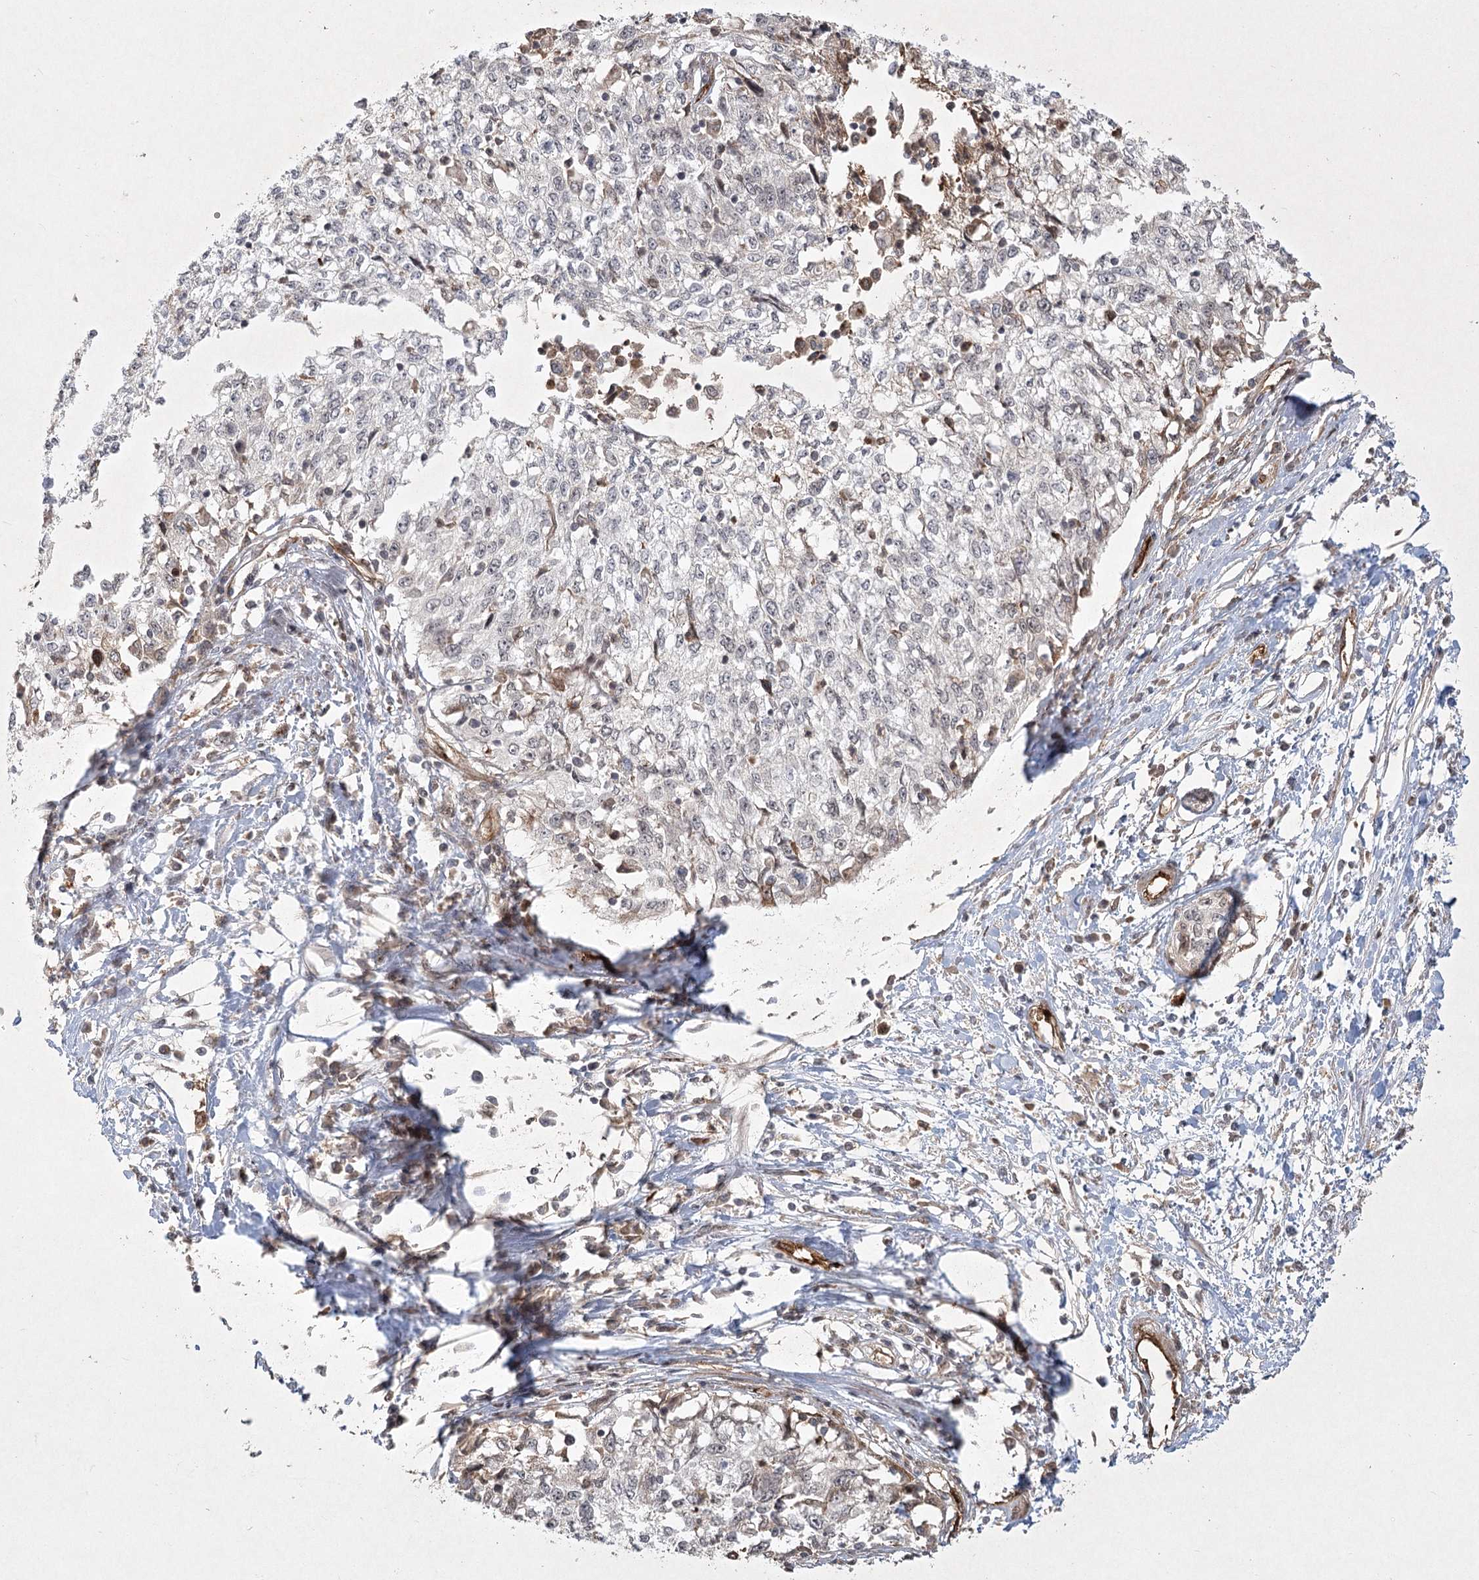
{"staining": {"intensity": "weak", "quantity": "<25%", "location": "cytoplasmic/membranous"}, "tissue": "cervical cancer", "cell_type": "Tumor cells", "image_type": "cancer", "snomed": [{"axis": "morphology", "description": "Squamous cell carcinoma, NOS"}, {"axis": "topography", "description": "Cervix"}], "caption": "A high-resolution photomicrograph shows IHC staining of cervical squamous cell carcinoma, which displays no significant positivity in tumor cells.", "gene": "ARHGAP31", "patient": {"sex": "female", "age": 57}}